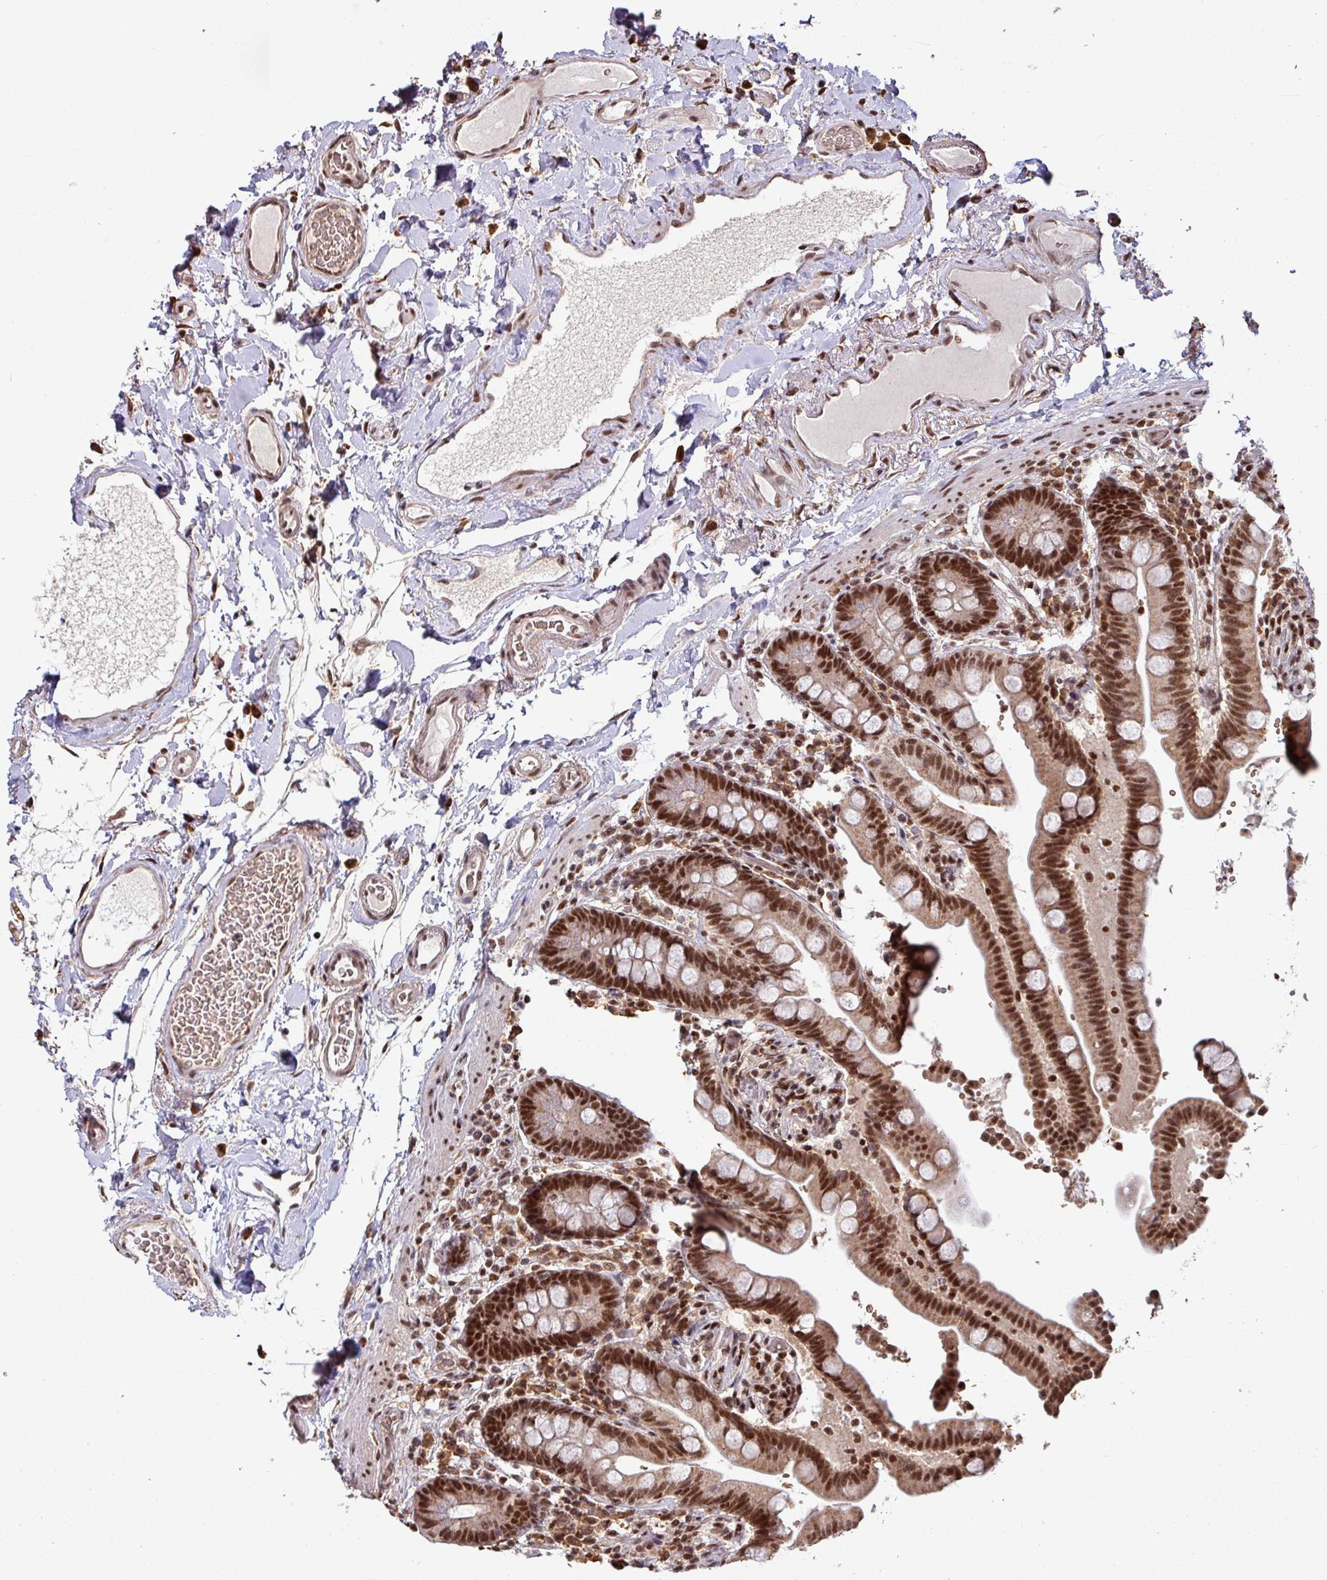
{"staining": {"intensity": "moderate", "quantity": ">75%", "location": "nuclear"}, "tissue": "colon", "cell_type": "Endothelial cells", "image_type": "normal", "snomed": [{"axis": "morphology", "description": "Normal tissue, NOS"}, {"axis": "topography", "description": "Smooth muscle"}, {"axis": "topography", "description": "Colon"}], "caption": "This is an image of immunohistochemistry (IHC) staining of benign colon, which shows moderate positivity in the nuclear of endothelial cells.", "gene": "PHF23", "patient": {"sex": "male", "age": 73}}